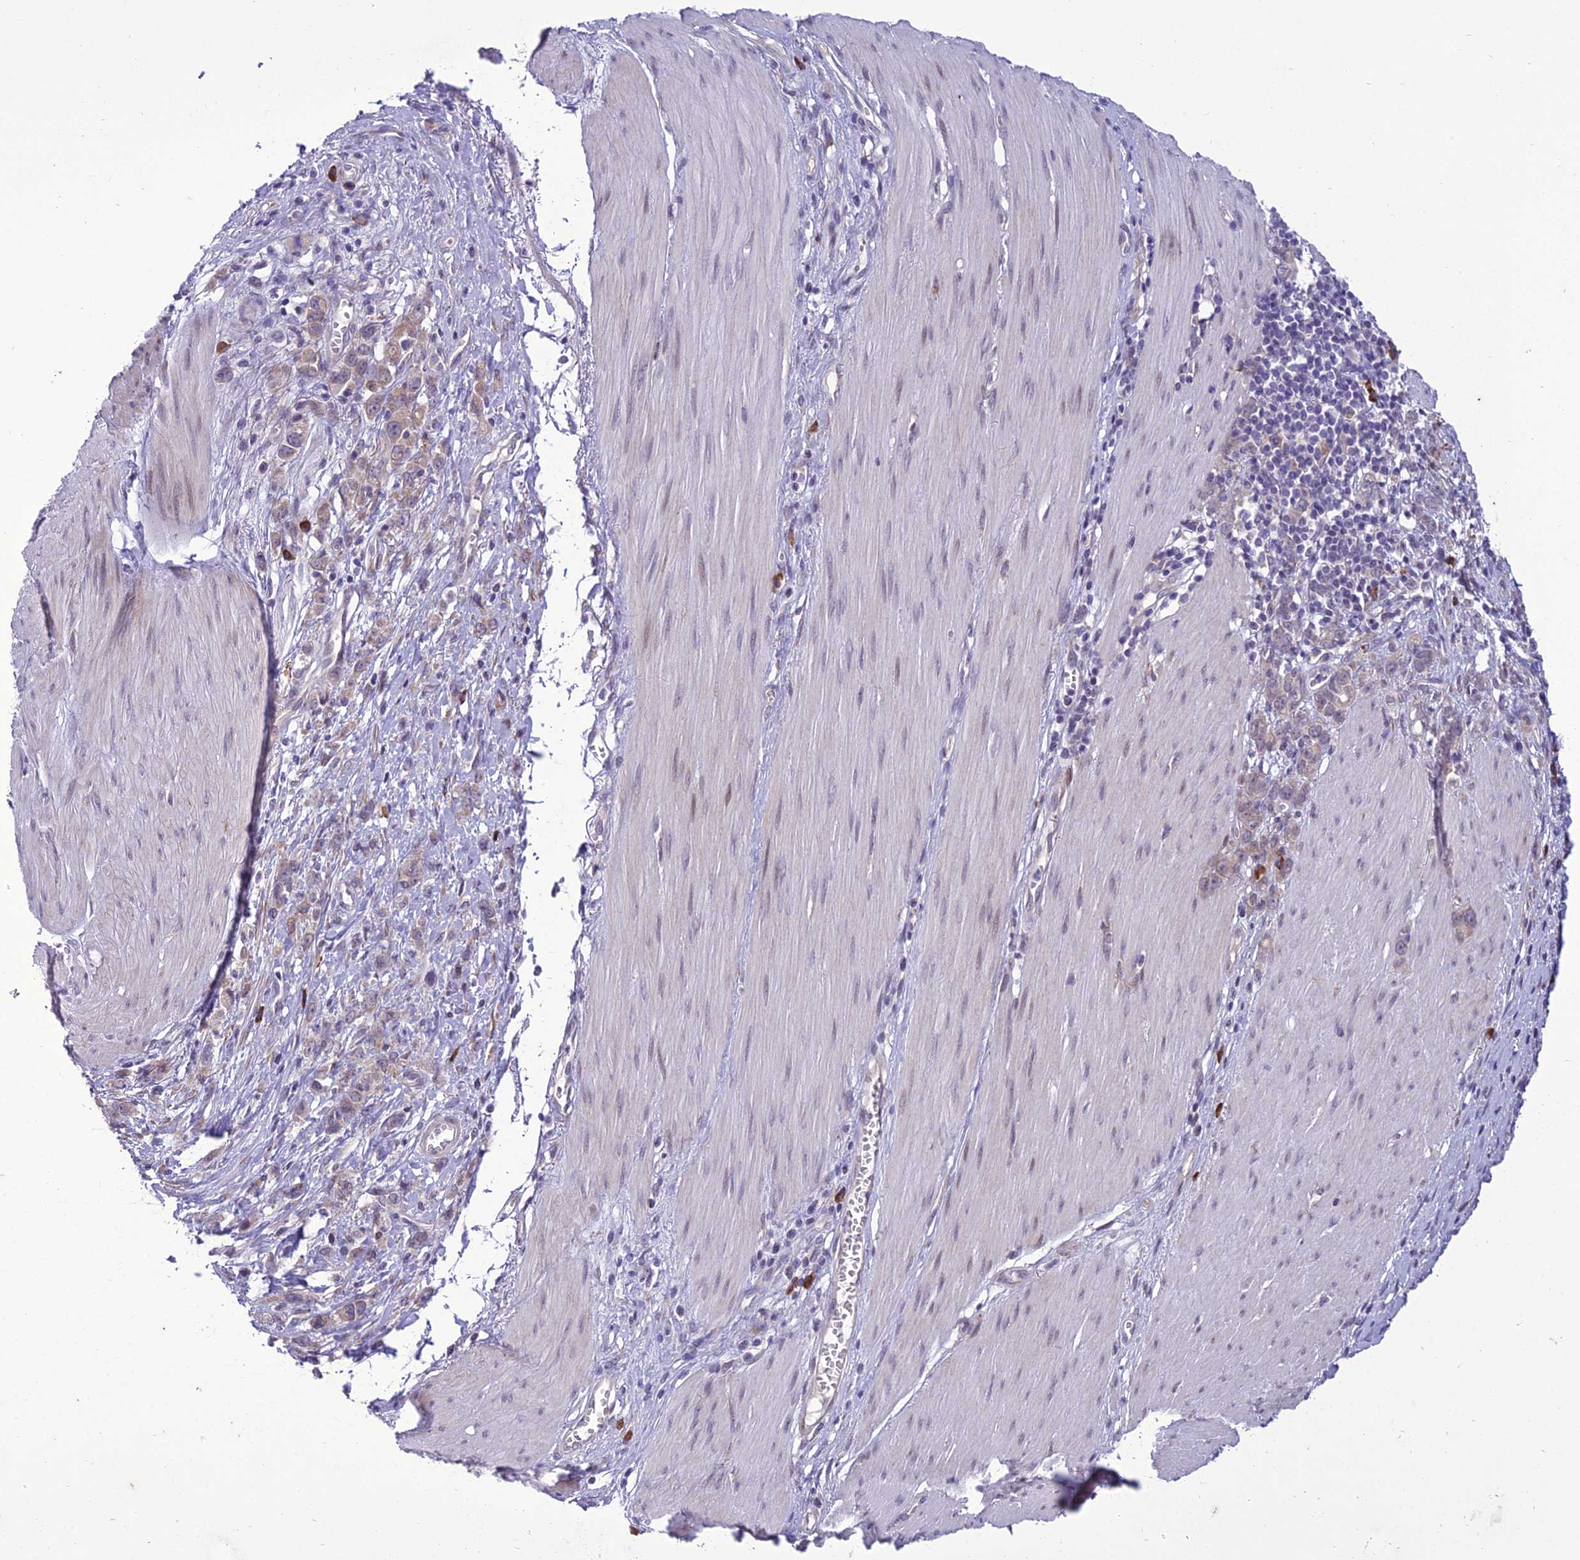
{"staining": {"intensity": "weak", "quantity": "25%-75%", "location": "cytoplasmic/membranous"}, "tissue": "stomach cancer", "cell_type": "Tumor cells", "image_type": "cancer", "snomed": [{"axis": "morphology", "description": "Adenocarcinoma, NOS"}, {"axis": "topography", "description": "Stomach"}], "caption": "IHC micrograph of neoplastic tissue: human stomach cancer stained using IHC displays low levels of weak protein expression localized specifically in the cytoplasmic/membranous of tumor cells, appearing as a cytoplasmic/membranous brown color.", "gene": "NEURL2", "patient": {"sex": "female", "age": 76}}